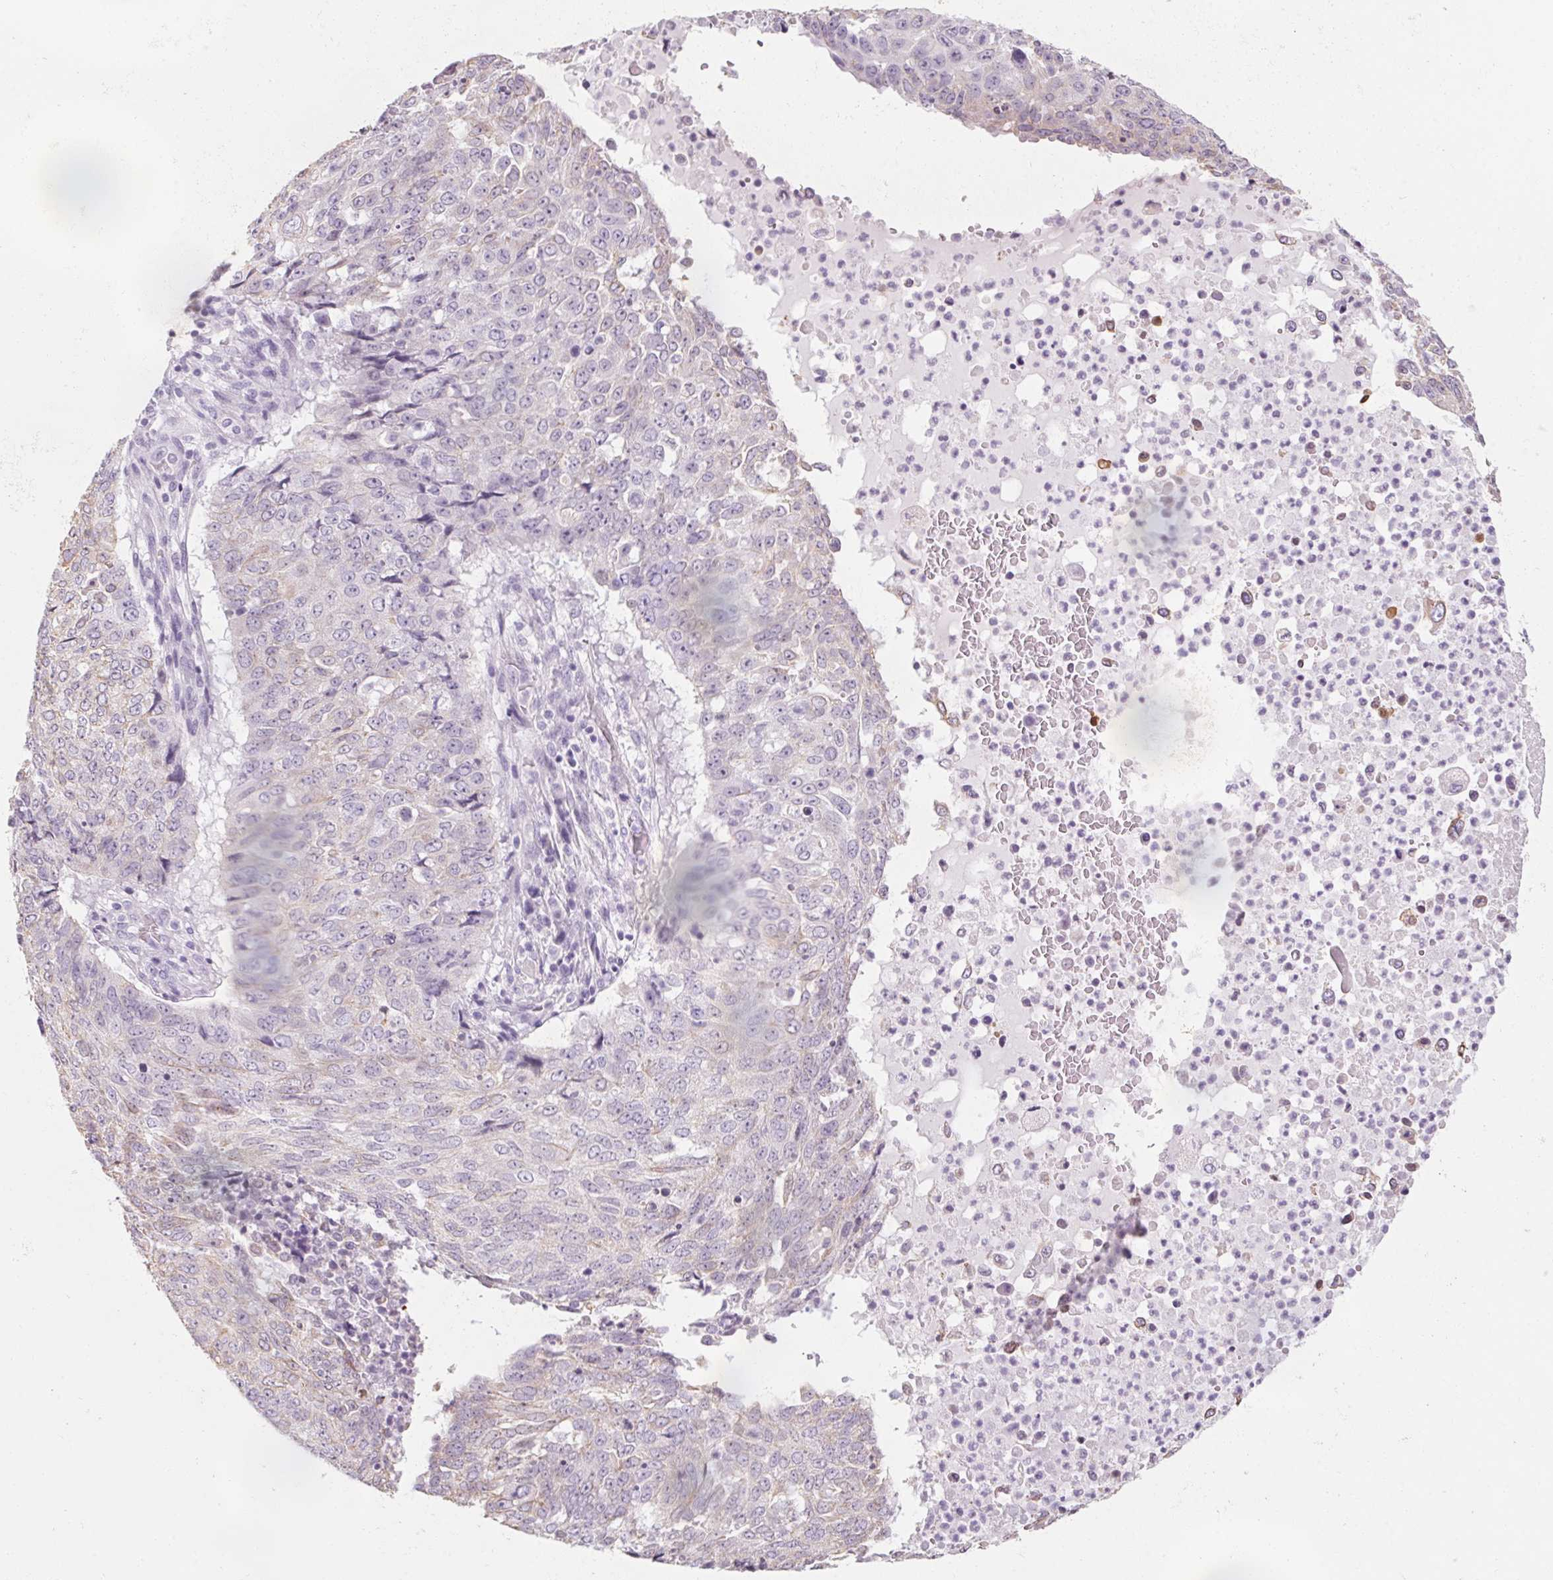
{"staining": {"intensity": "weak", "quantity": "<25%", "location": "cytoplasmic/membranous"}, "tissue": "lung cancer", "cell_type": "Tumor cells", "image_type": "cancer", "snomed": [{"axis": "morphology", "description": "Normal tissue, NOS"}, {"axis": "morphology", "description": "Squamous cell carcinoma, NOS"}, {"axis": "topography", "description": "Bronchus"}, {"axis": "topography", "description": "Lung"}], "caption": "An immunohistochemistry micrograph of lung squamous cell carcinoma is shown. There is no staining in tumor cells of lung squamous cell carcinoma.", "gene": "RPTN", "patient": {"sex": "male", "age": 64}}